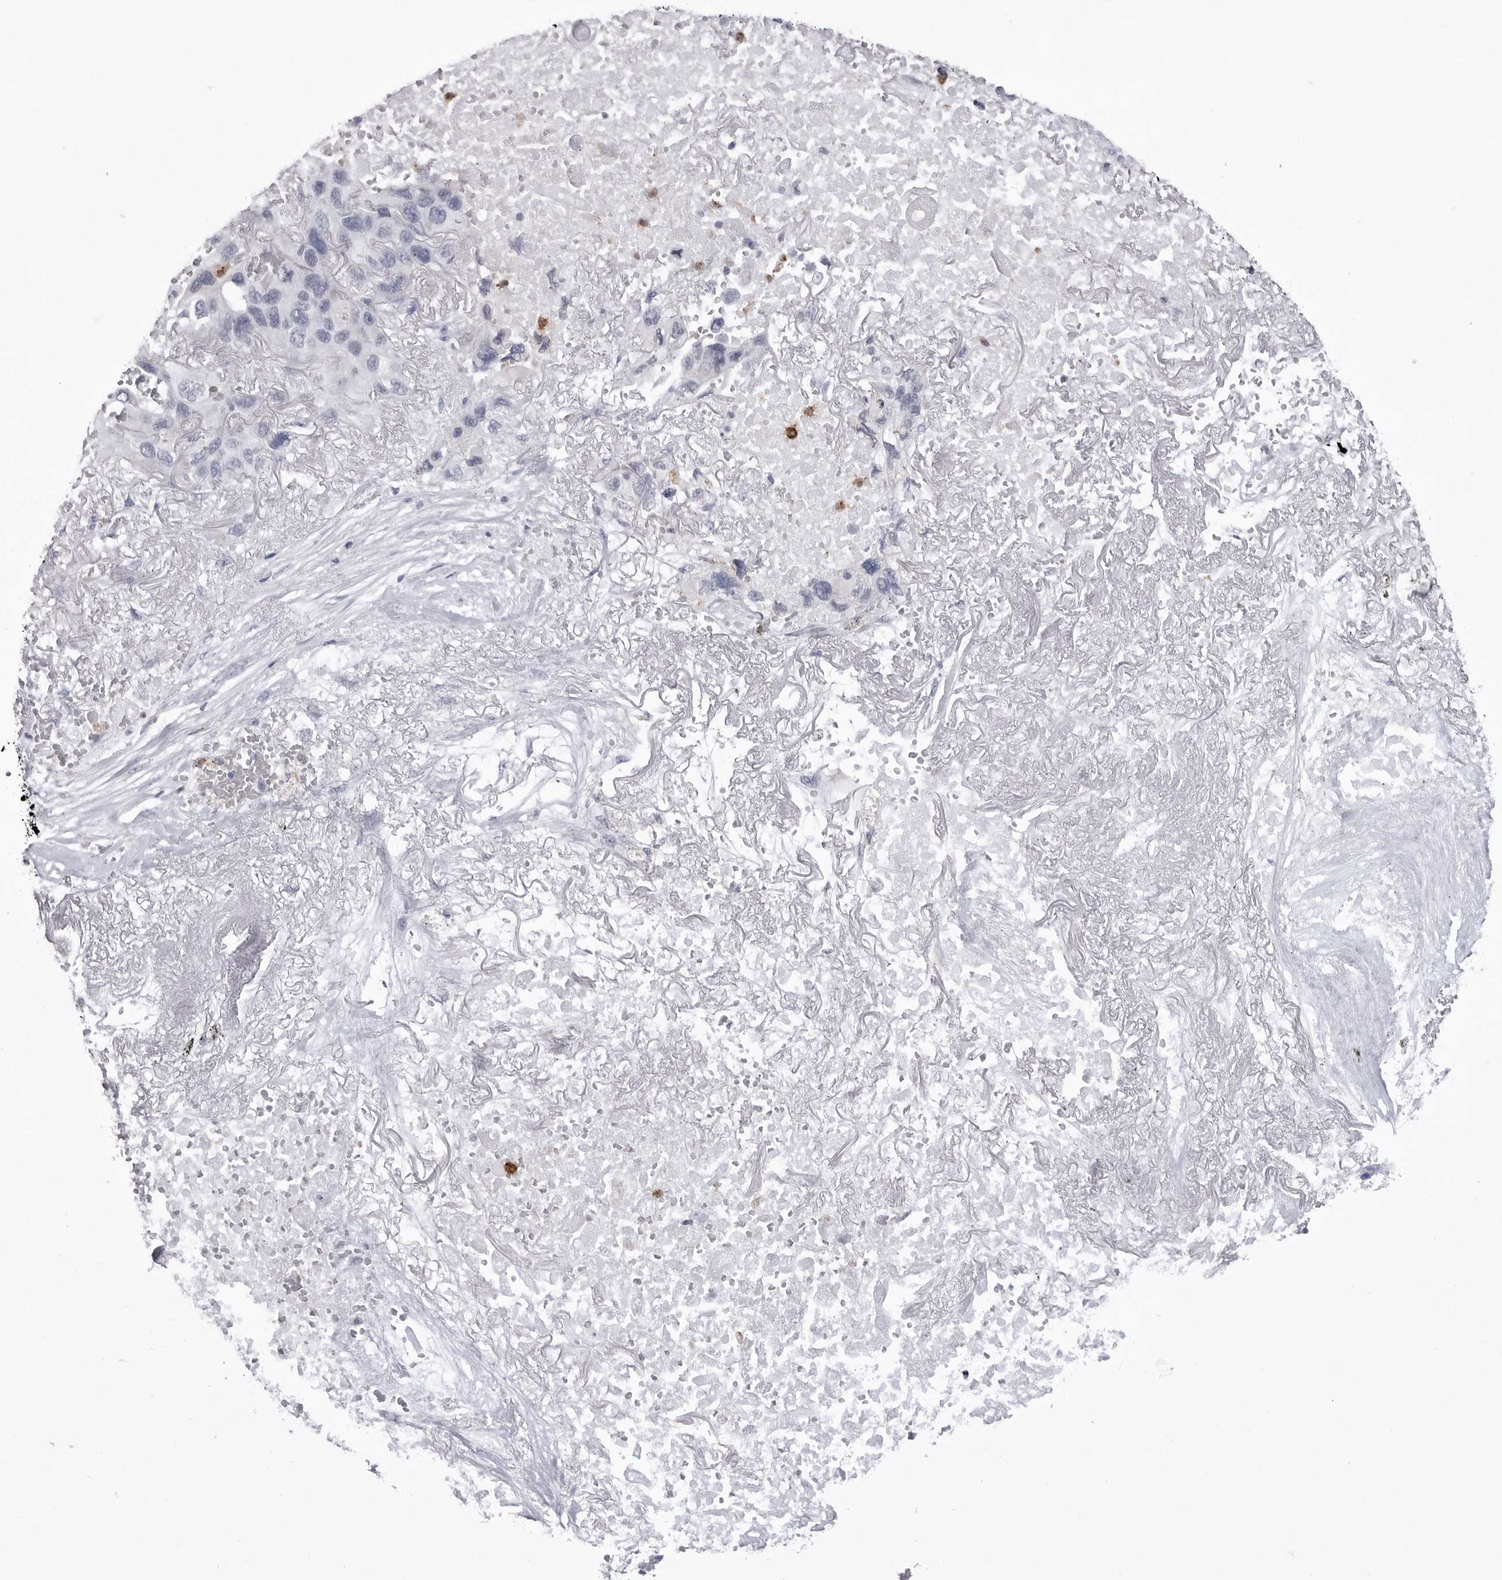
{"staining": {"intensity": "negative", "quantity": "none", "location": "none"}, "tissue": "lung cancer", "cell_type": "Tumor cells", "image_type": "cancer", "snomed": [{"axis": "morphology", "description": "Squamous cell carcinoma, NOS"}, {"axis": "topography", "description": "Lung"}], "caption": "Human lung cancer (squamous cell carcinoma) stained for a protein using IHC displays no expression in tumor cells.", "gene": "STAP2", "patient": {"sex": "female", "age": 73}}